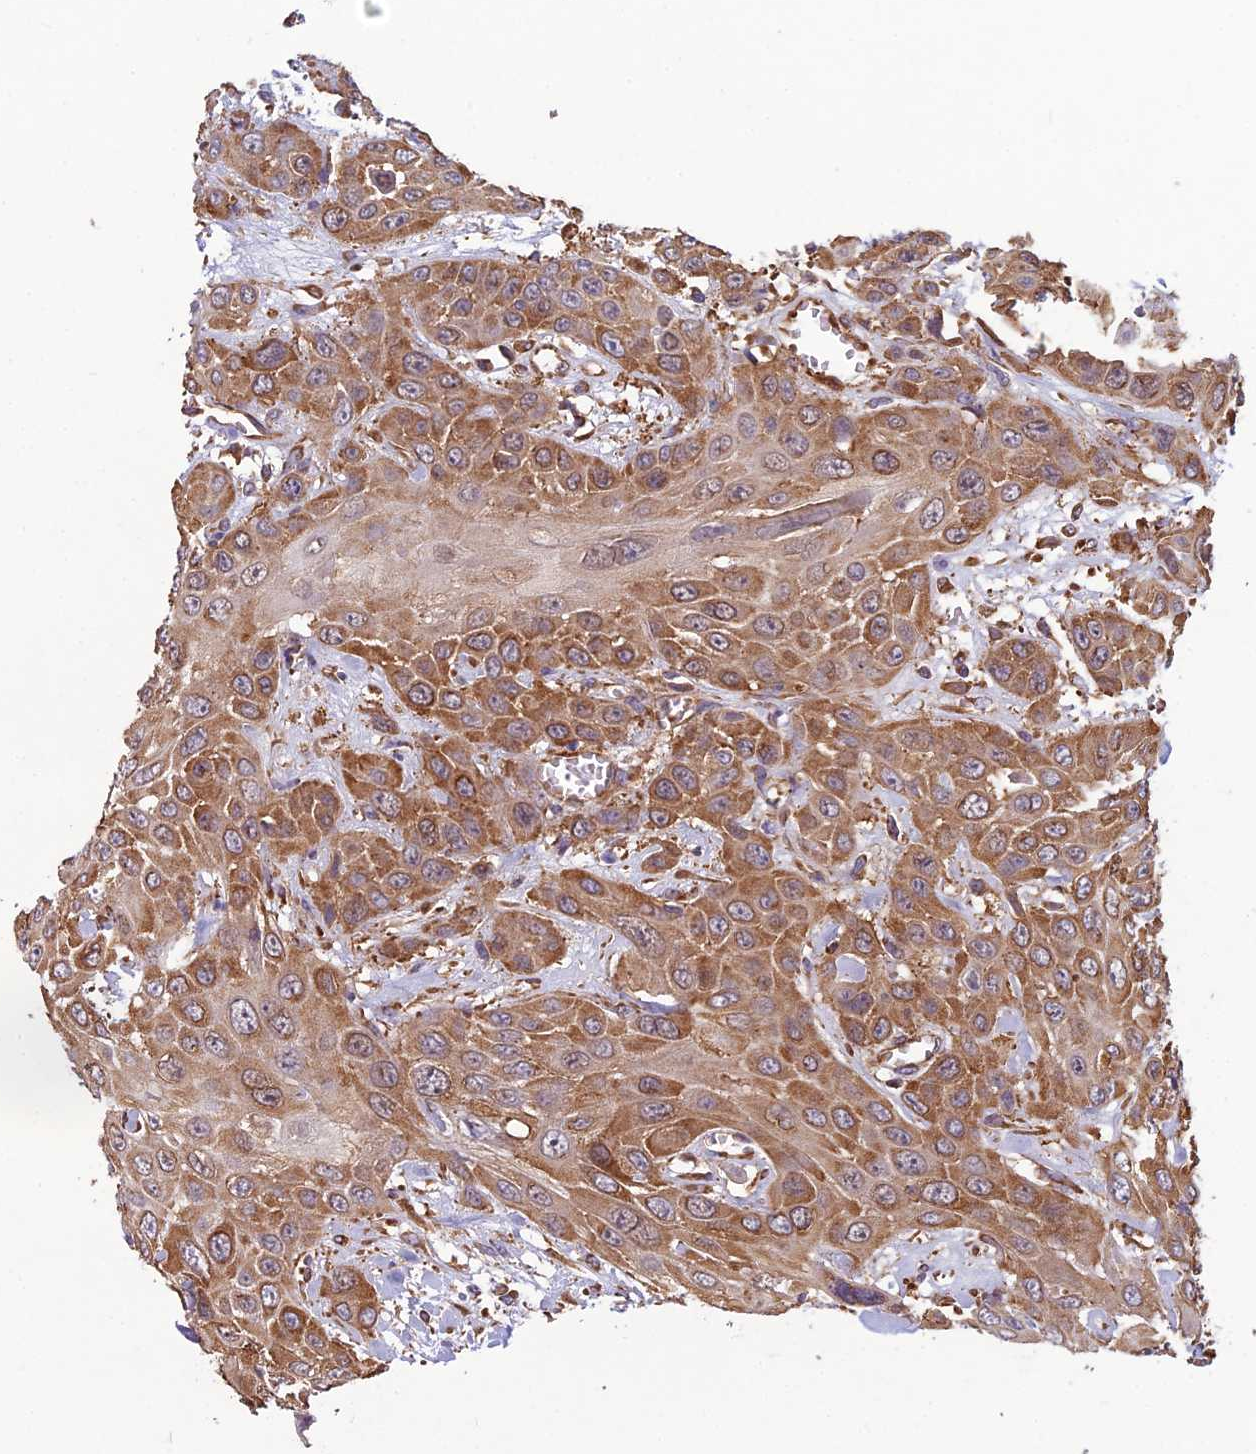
{"staining": {"intensity": "moderate", "quantity": ">75%", "location": "cytoplasmic/membranous"}, "tissue": "head and neck cancer", "cell_type": "Tumor cells", "image_type": "cancer", "snomed": [{"axis": "morphology", "description": "Squamous cell carcinoma, NOS"}, {"axis": "topography", "description": "Head-Neck"}], "caption": "Immunohistochemical staining of head and neck cancer exhibits moderate cytoplasmic/membranous protein positivity in about >75% of tumor cells.", "gene": "SPDL1", "patient": {"sex": "male", "age": 81}}